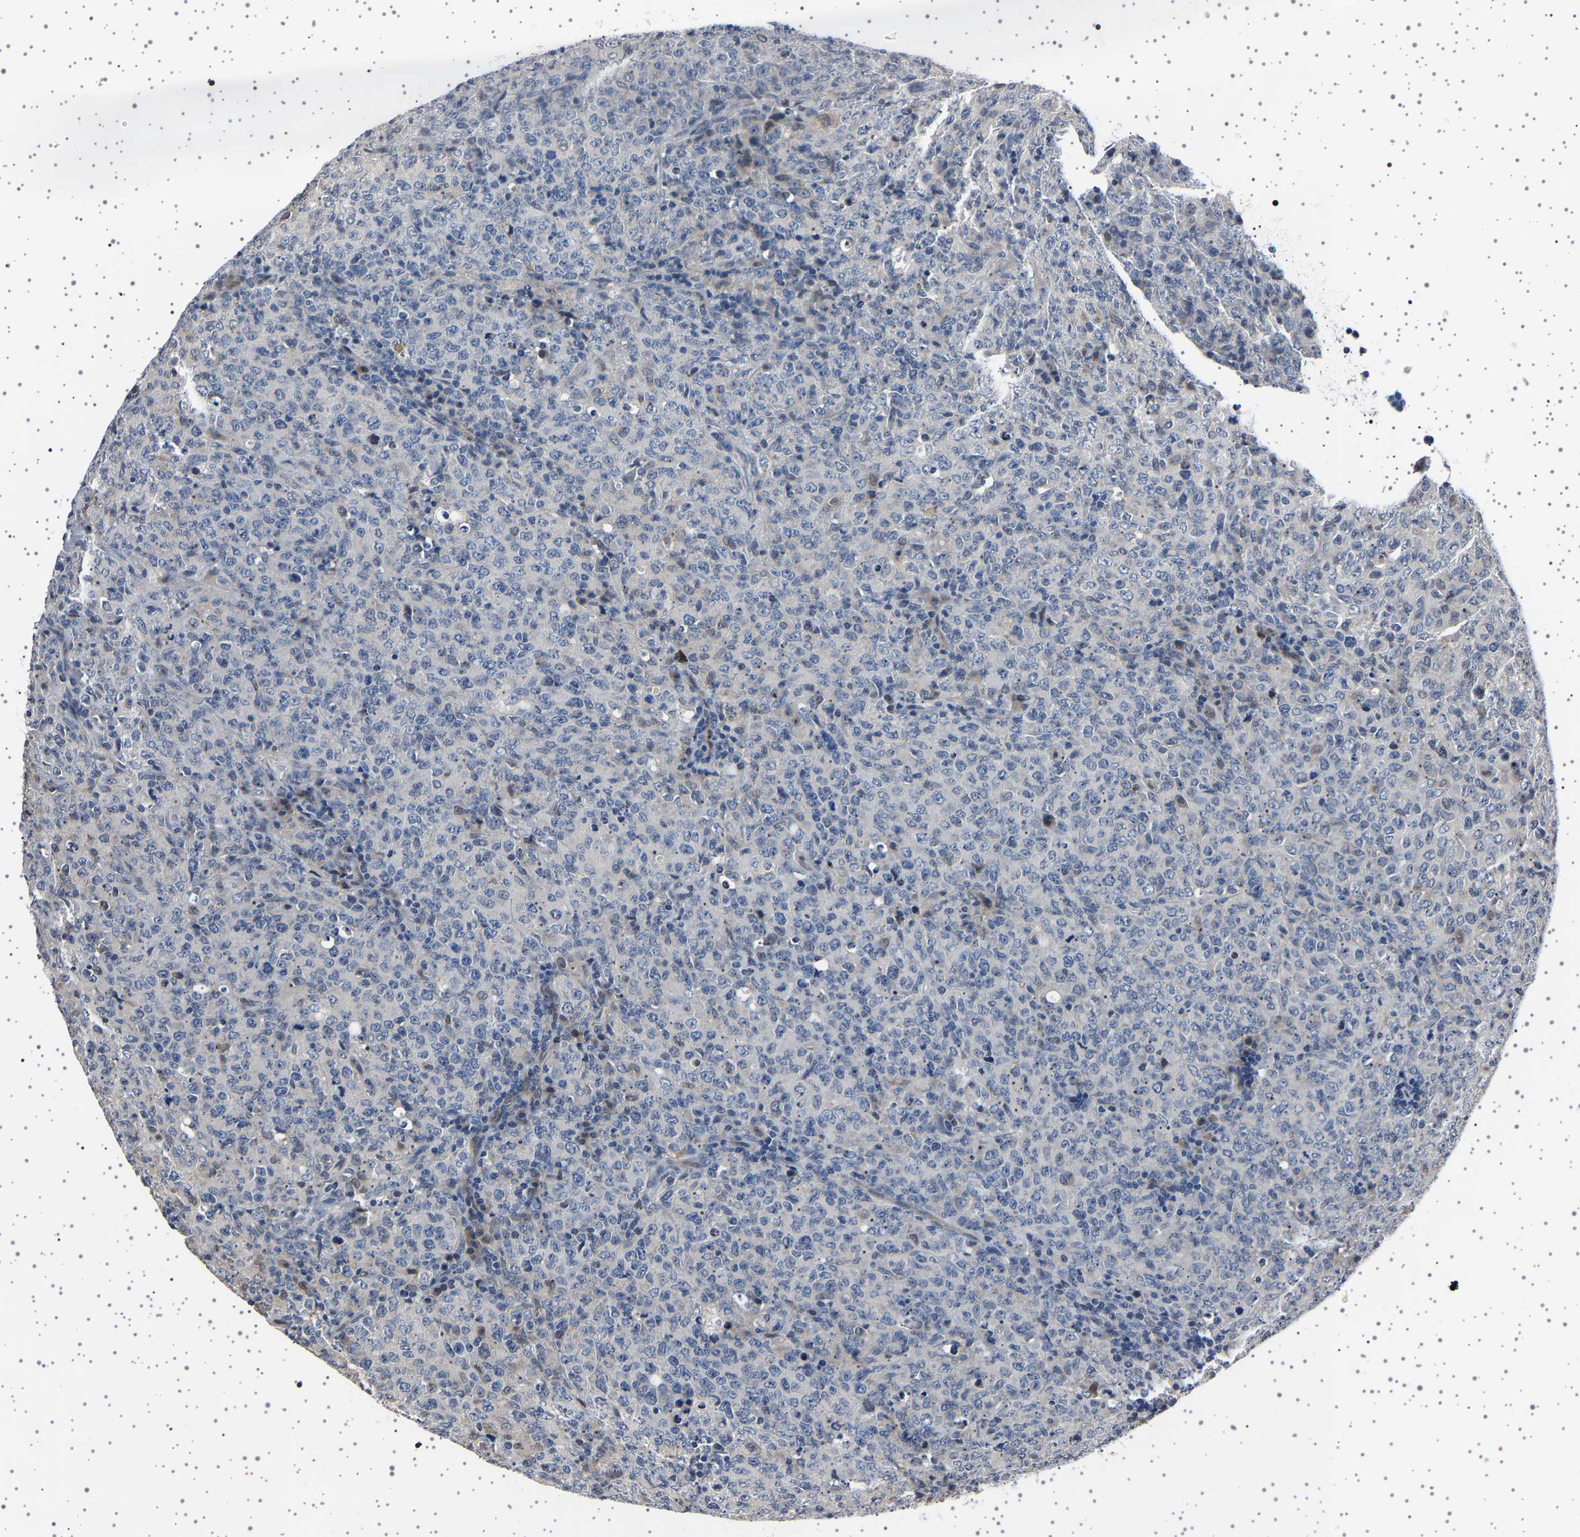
{"staining": {"intensity": "negative", "quantity": "none", "location": "none"}, "tissue": "lymphoma", "cell_type": "Tumor cells", "image_type": "cancer", "snomed": [{"axis": "morphology", "description": "Malignant lymphoma, non-Hodgkin's type, High grade"}, {"axis": "topography", "description": "Tonsil"}], "caption": "Protein analysis of malignant lymphoma, non-Hodgkin's type (high-grade) exhibits no significant expression in tumor cells. The staining is performed using DAB brown chromogen with nuclei counter-stained in using hematoxylin.", "gene": "IL10RB", "patient": {"sex": "female", "age": 36}}